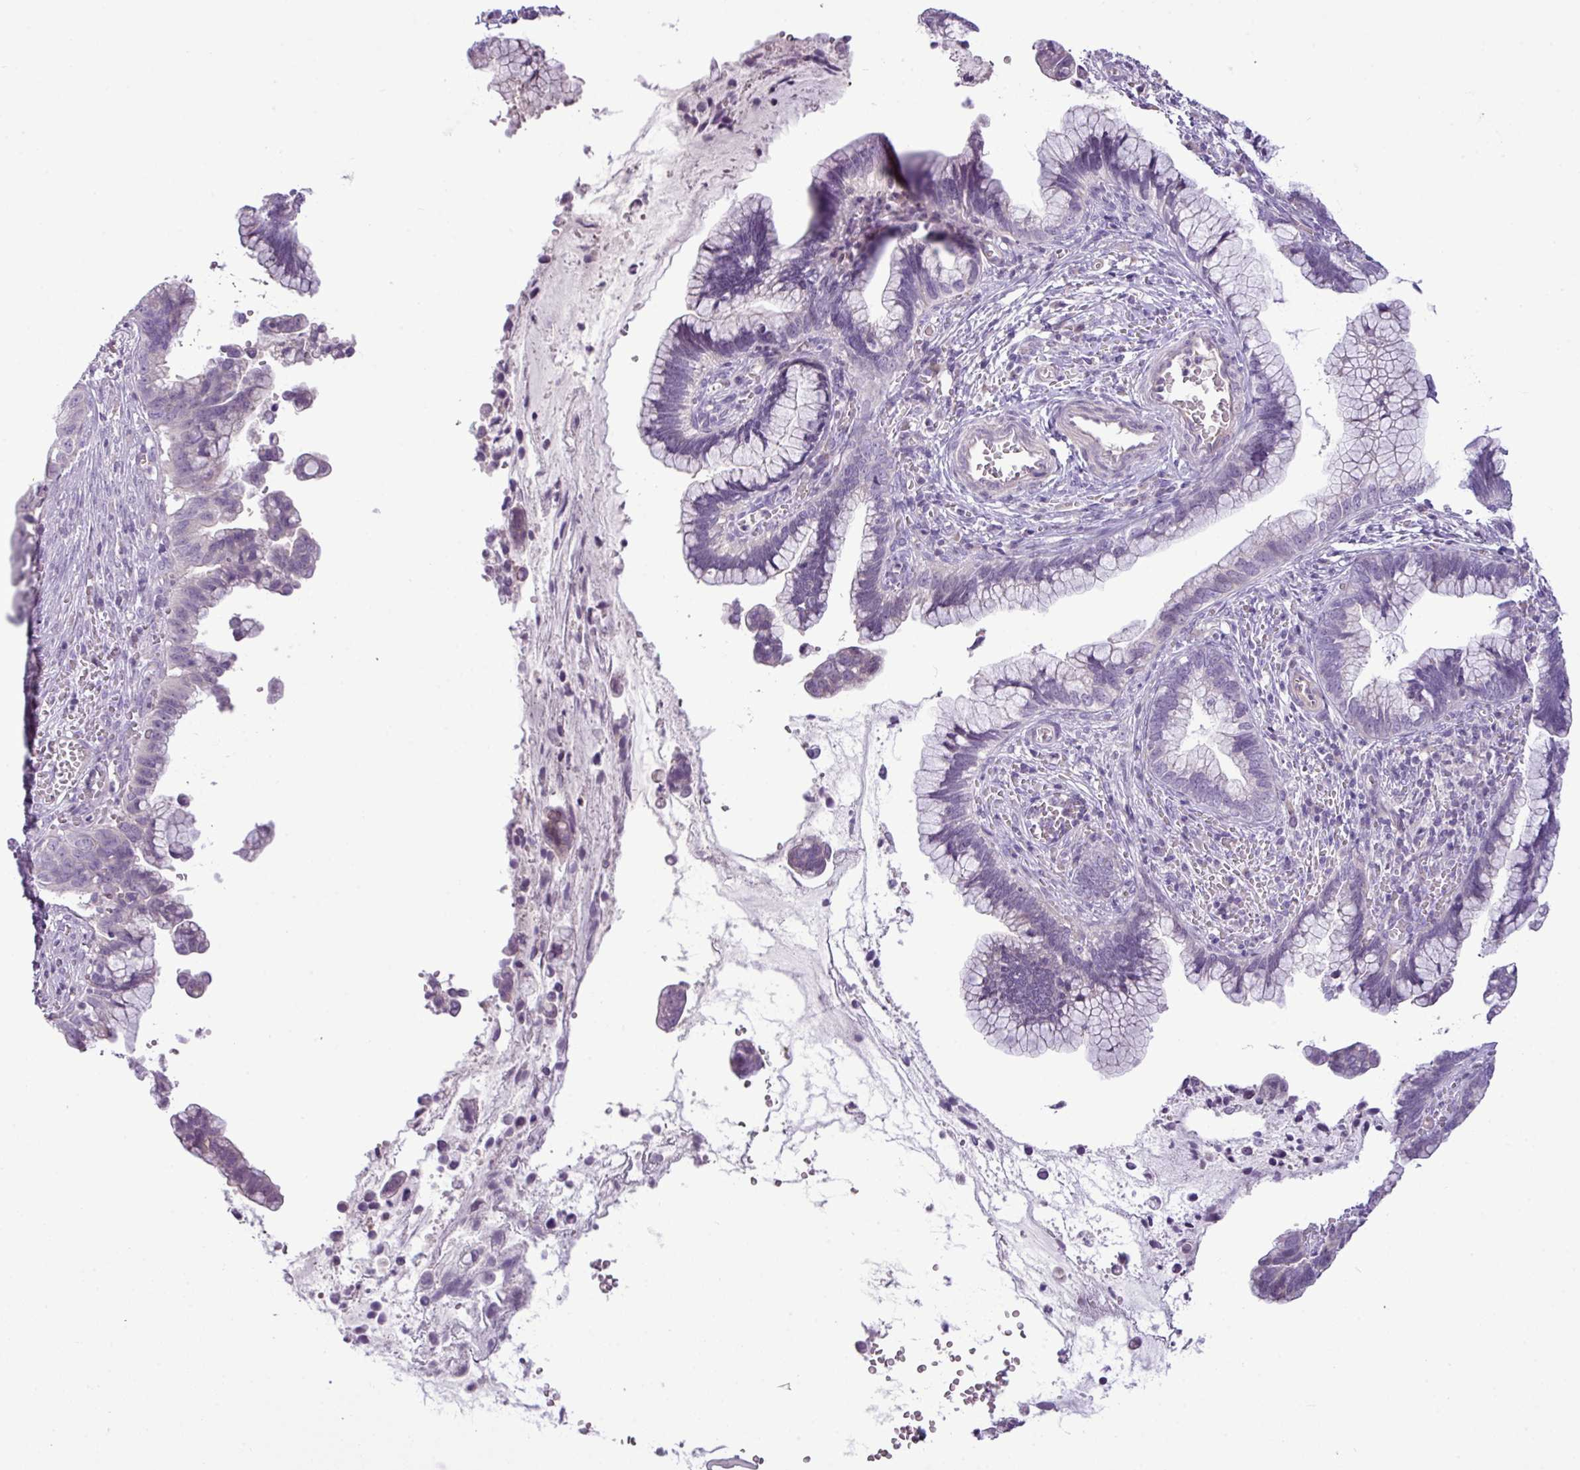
{"staining": {"intensity": "negative", "quantity": "none", "location": "none"}, "tissue": "cervical cancer", "cell_type": "Tumor cells", "image_type": "cancer", "snomed": [{"axis": "morphology", "description": "Adenocarcinoma, NOS"}, {"axis": "topography", "description": "Cervix"}], "caption": "Immunohistochemistry of human cervical cancer shows no positivity in tumor cells.", "gene": "DNAJB13", "patient": {"sex": "female", "age": 44}}